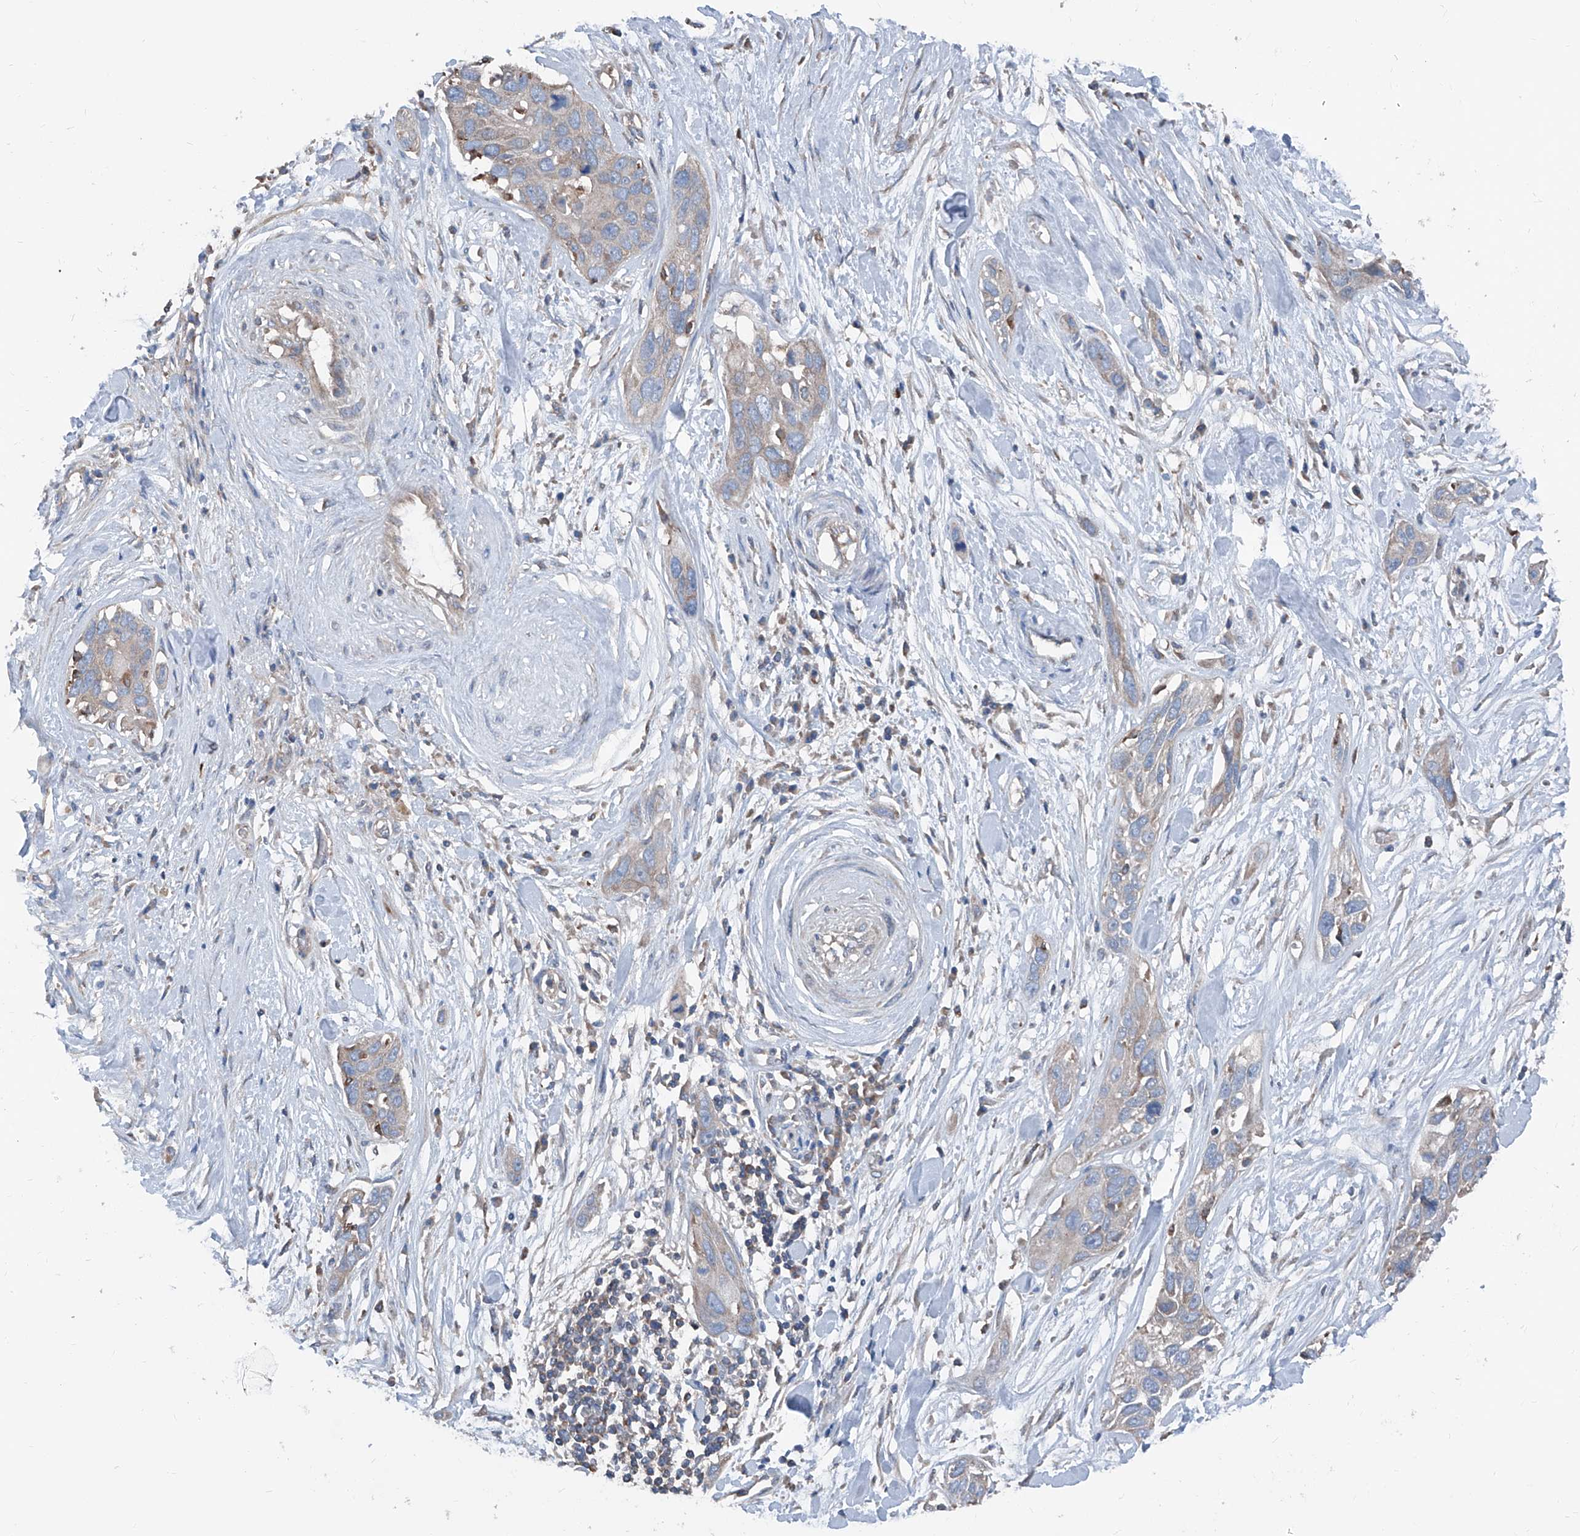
{"staining": {"intensity": "negative", "quantity": "none", "location": "none"}, "tissue": "pancreatic cancer", "cell_type": "Tumor cells", "image_type": "cancer", "snomed": [{"axis": "morphology", "description": "Adenocarcinoma, NOS"}, {"axis": "topography", "description": "Pancreas"}], "caption": "Tumor cells show no significant expression in pancreatic adenocarcinoma. (Brightfield microscopy of DAB immunohistochemistry at high magnification).", "gene": "GPAT3", "patient": {"sex": "female", "age": 60}}